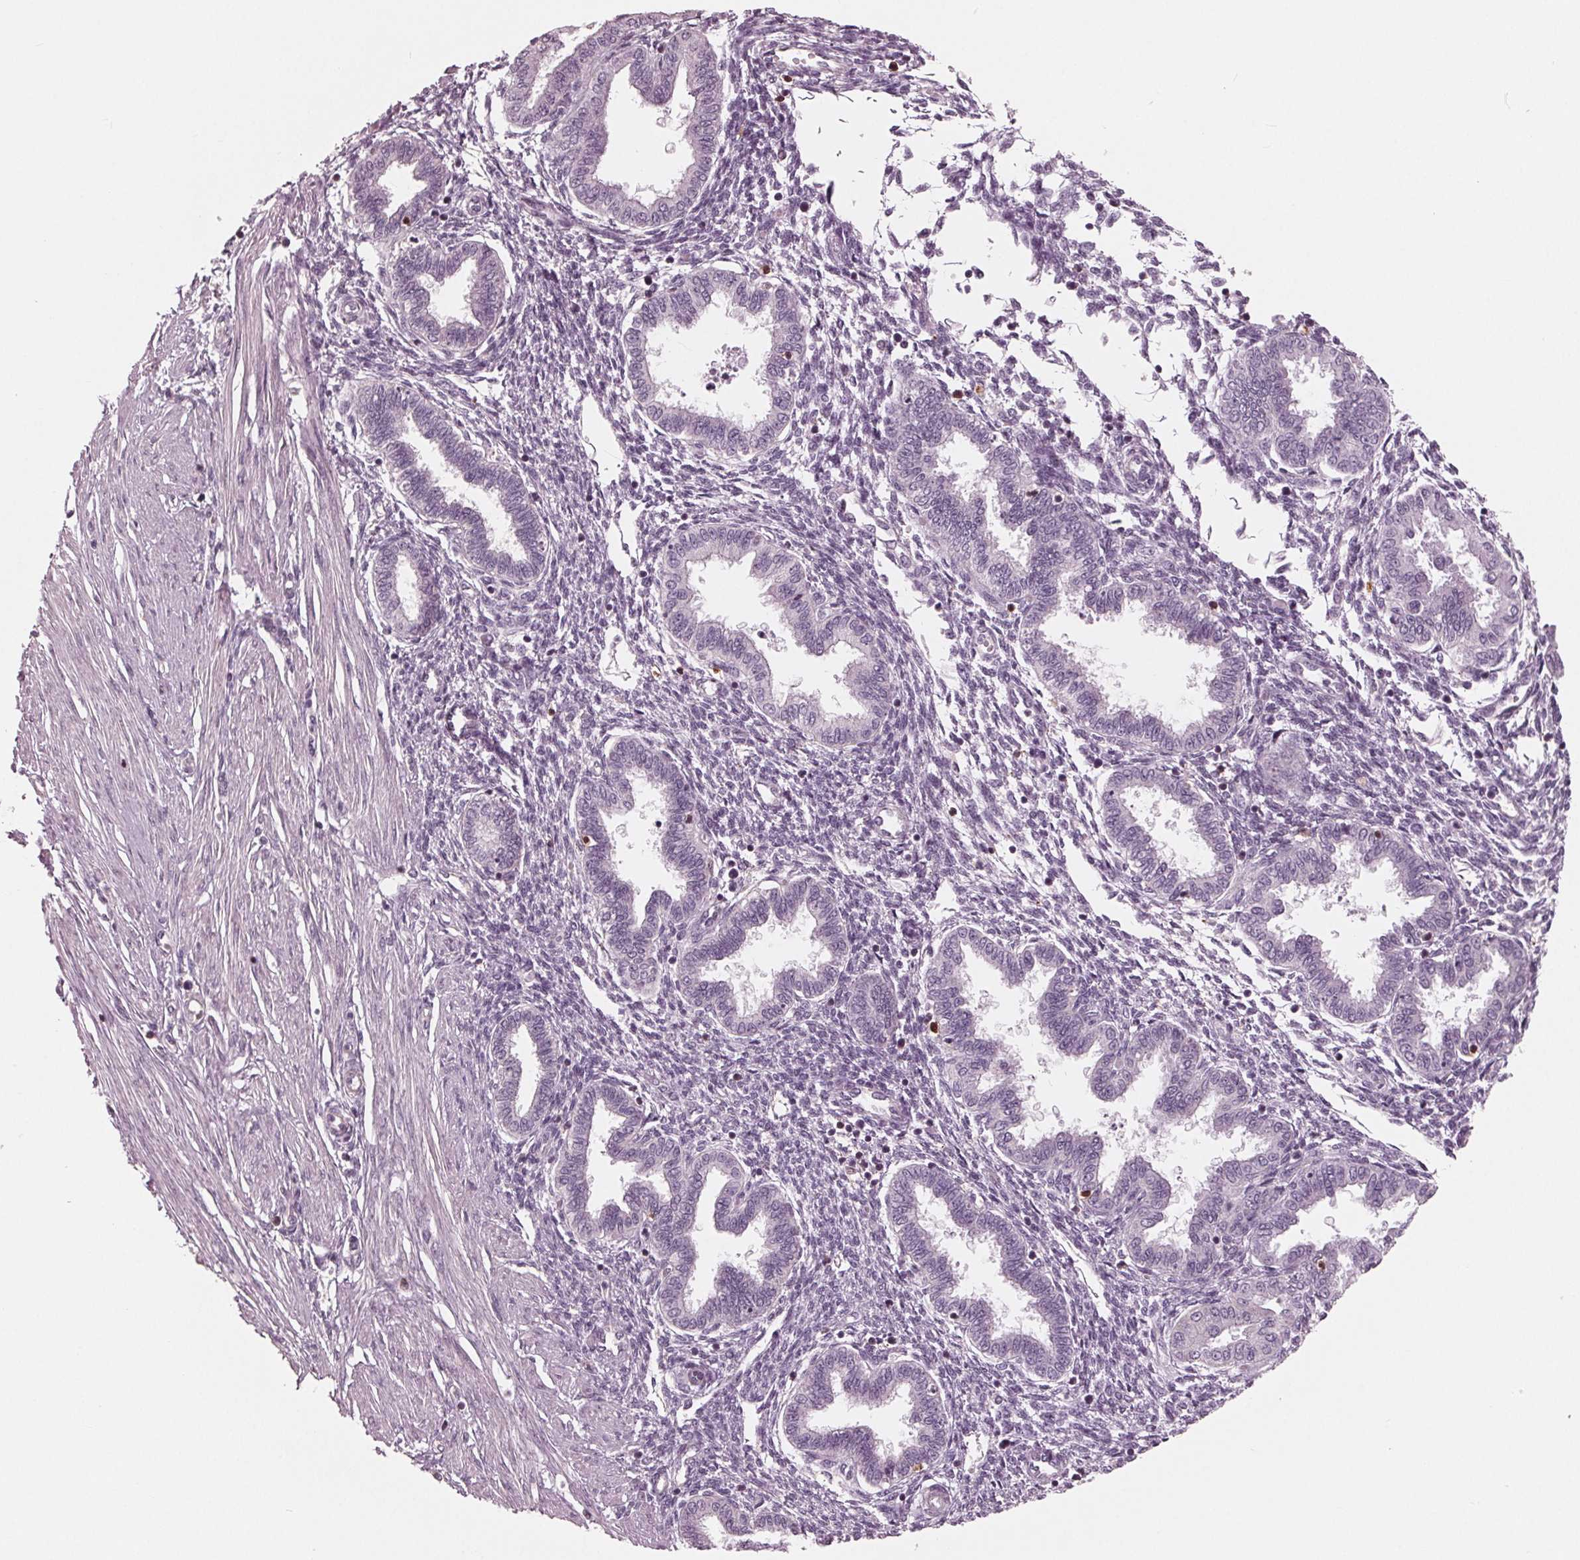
{"staining": {"intensity": "moderate", "quantity": "<25%", "location": "nuclear"}, "tissue": "endometrium", "cell_type": "Cells in endometrial stroma", "image_type": "normal", "snomed": [{"axis": "morphology", "description": "Normal tissue, NOS"}, {"axis": "topography", "description": "Endometrium"}], "caption": "Immunohistochemical staining of benign human endometrium displays <25% levels of moderate nuclear protein positivity in about <25% of cells in endometrial stroma. The staining was performed using DAB (3,3'-diaminobenzidine) to visualize the protein expression in brown, while the nuclei were stained in blue with hematoxylin (Magnification: 20x).", "gene": "ING3", "patient": {"sex": "female", "age": 33}}